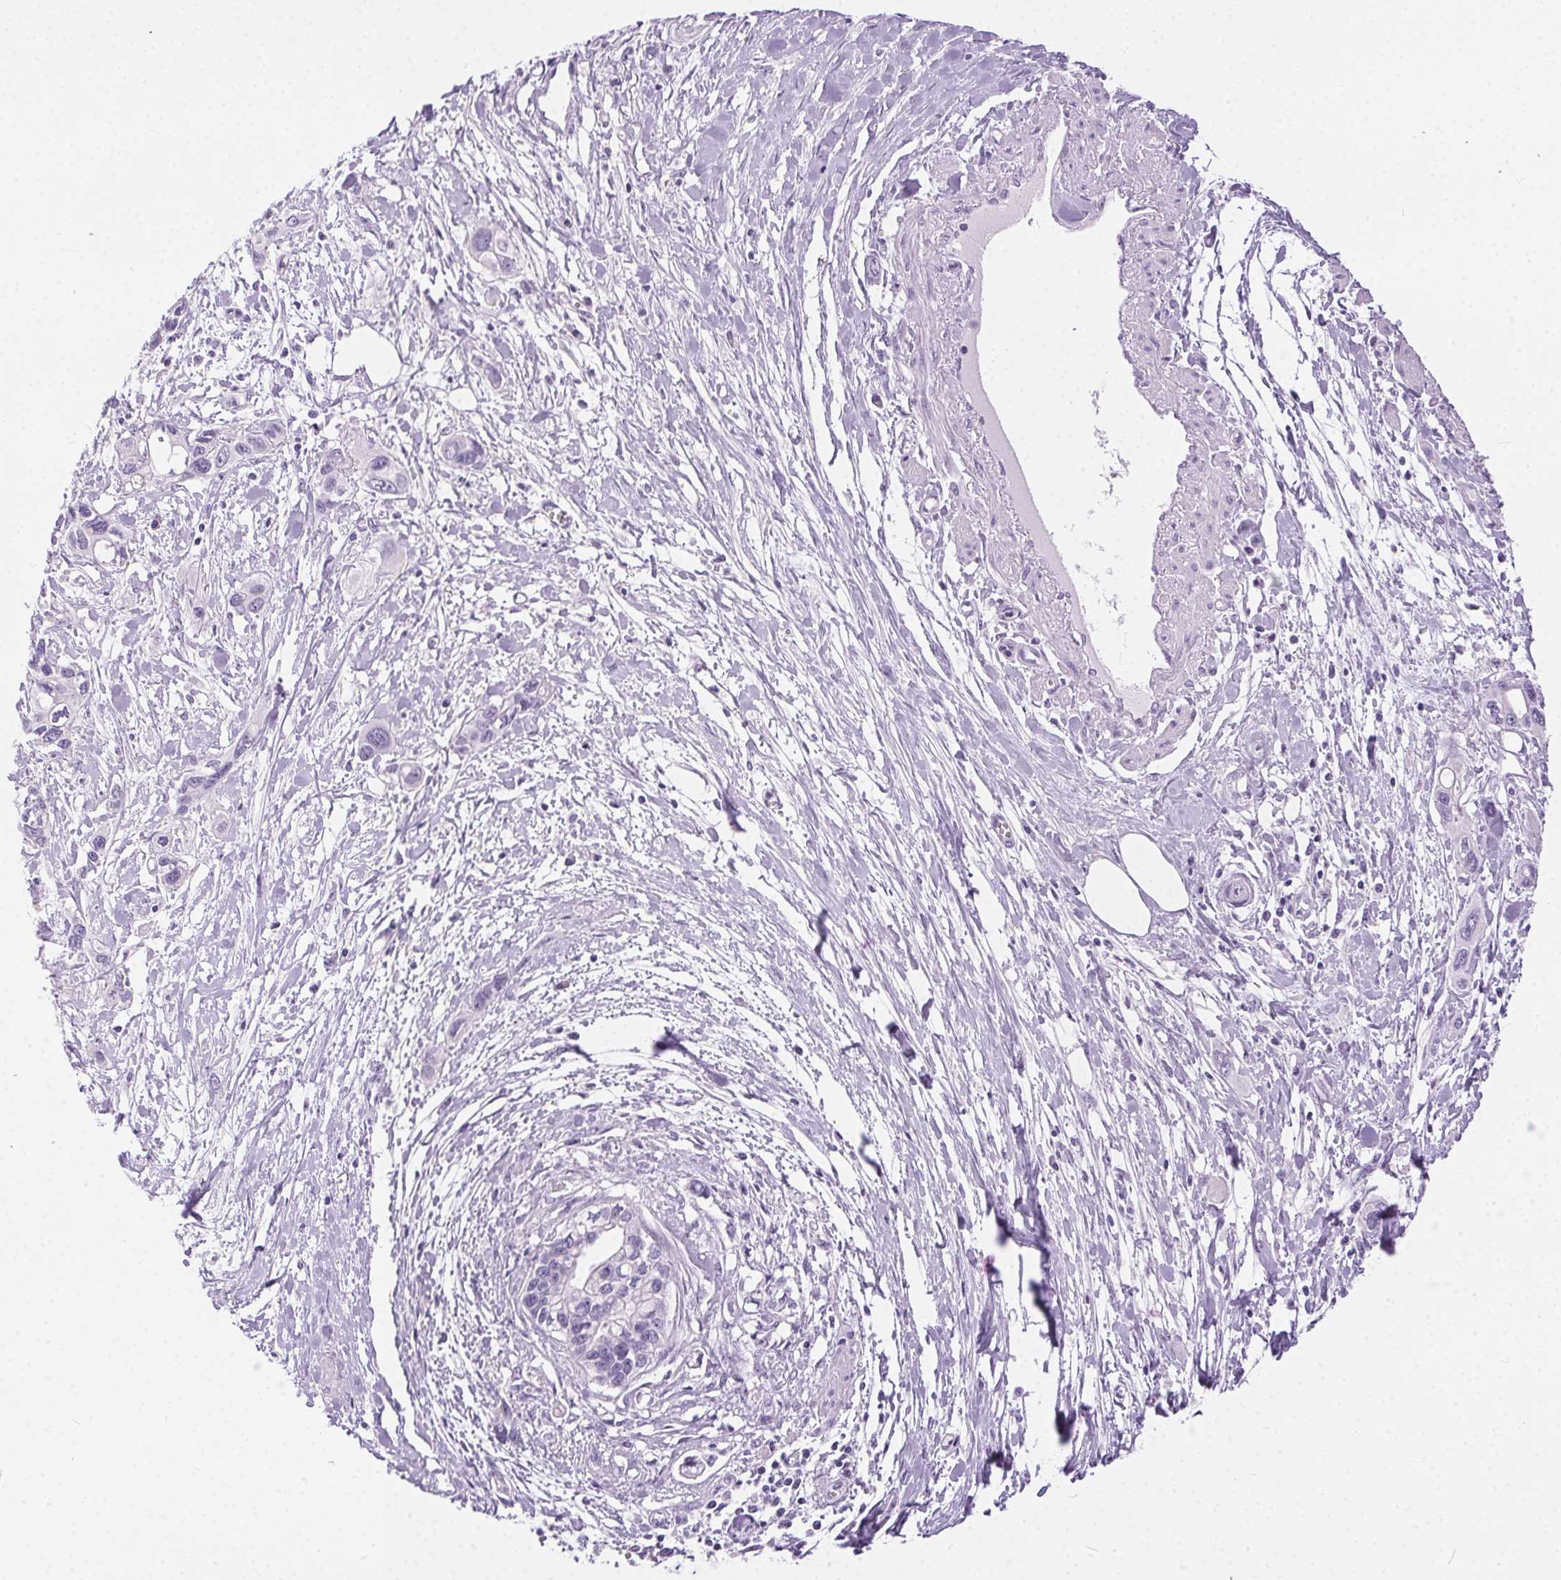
{"staining": {"intensity": "negative", "quantity": "none", "location": "none"}, "tissue": "pancreatic cancer", "cell_type": "Tumor cells", "image_type": "cancer", "snomed": [{"axis": "morphology", "description": "Adenocarcinoma, NOS"}, {"axis": "topography", "description": "Pancreas"}], "caption": "Immunohistochemical staining of pancreatic cancer (adenocarcinoma) exhibits no significant staining in tumor cells.", "gene": "C20orf85", "patient": {"sex": "male", "age": 60}}